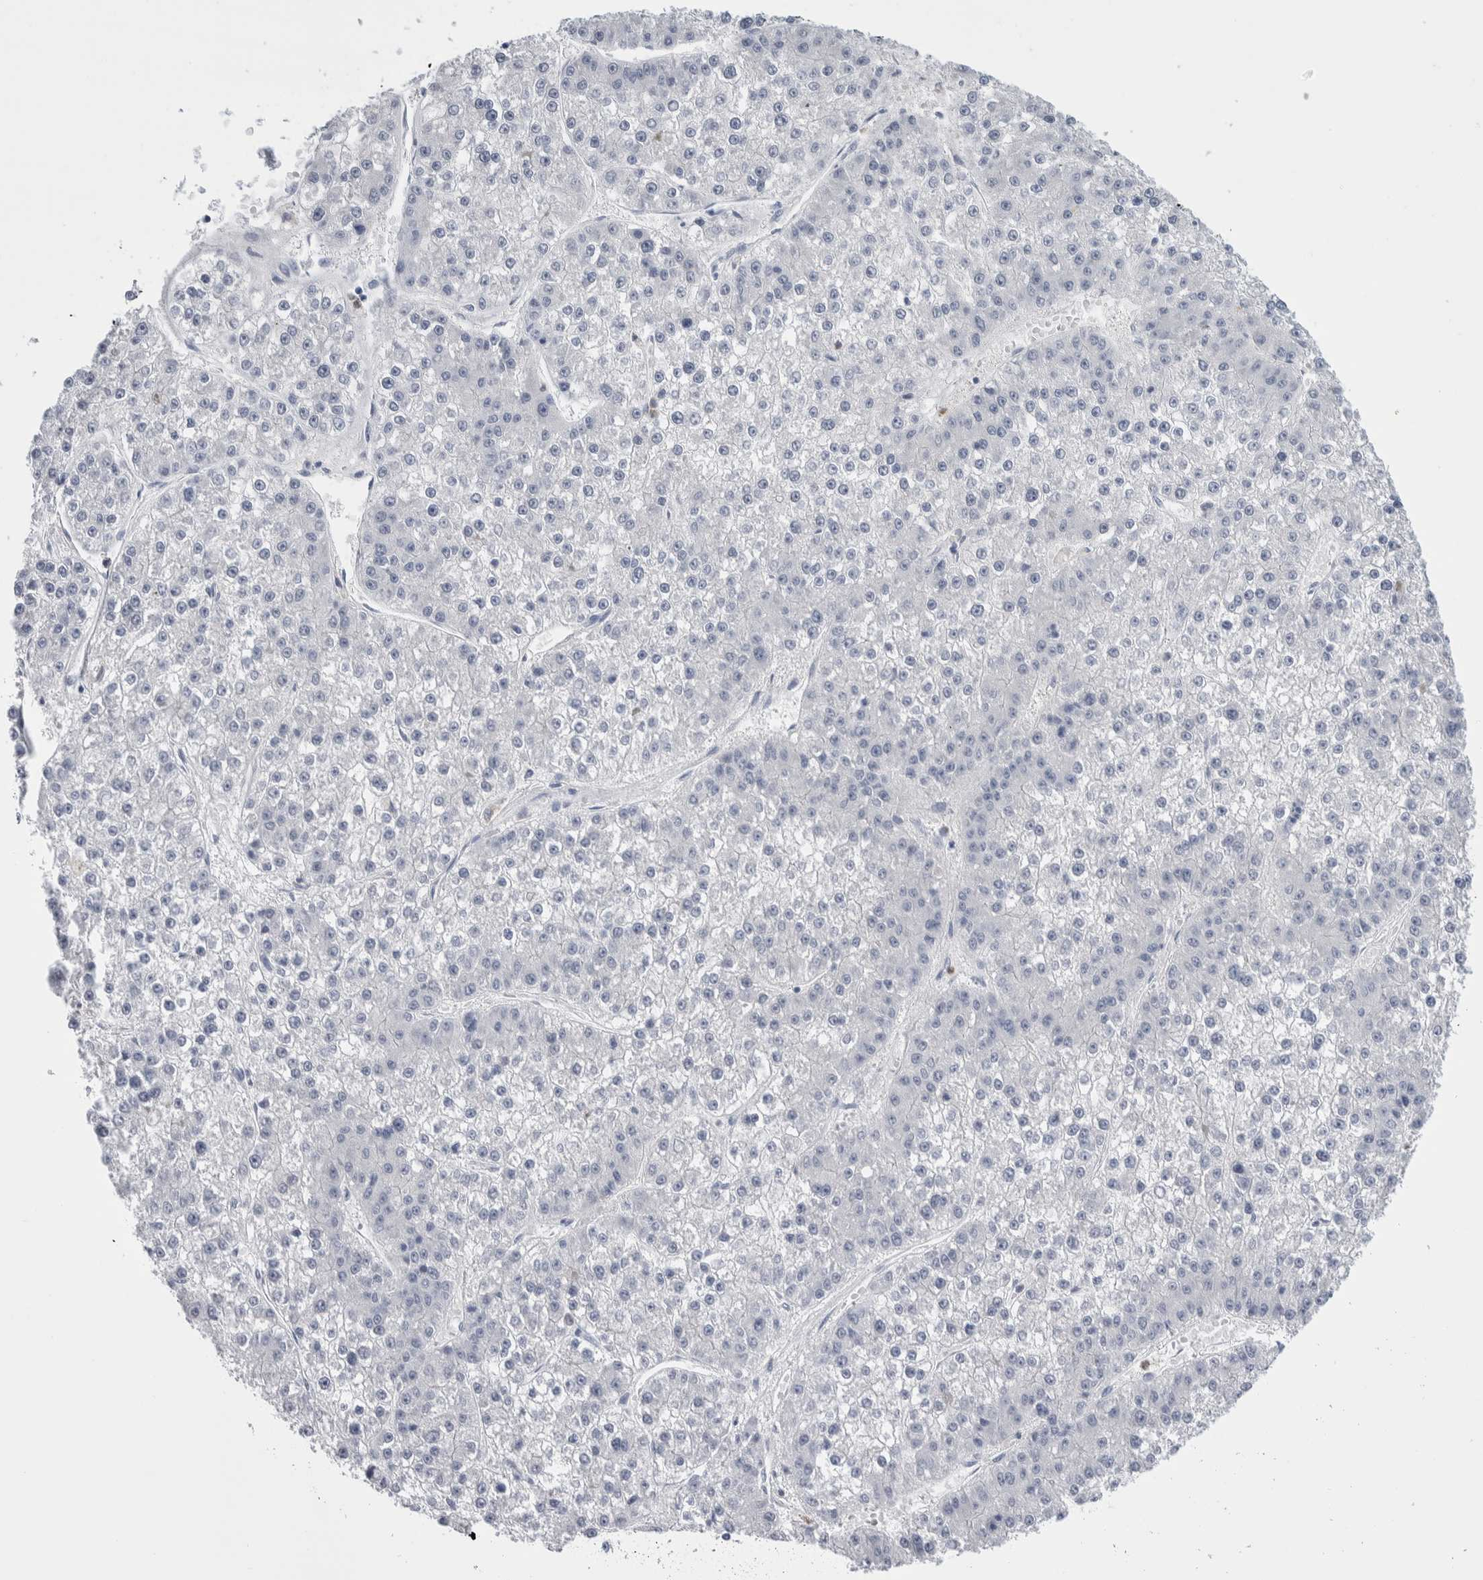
{"staining": {"intensity": "negative", "quantity": "none", "location": "none"}, "tissue": "liver cancer", "cell_type": "Tumor cells", "image_type": "cancer", "snomed": [{"axis": "morphology", "description": "Carcinoma, Hepatocellular, NOS"}, {"axis": "topography", "description": "Liver"}], "caption": "An IHC micrograph of hepatocellular carcinoma (liver) is shown. There is no staining in tumor cells of hepatocellular carcinoma (liver). (Stains: DAB (3,3'-diaminobenzidine) immunohistochemistry (IHC) with hematoxylin counter stain, Microscopy: brightfield microscopy at high magnification).", "gene": "LURAP1L", "patient": {"sex": "female", "age": 73}}